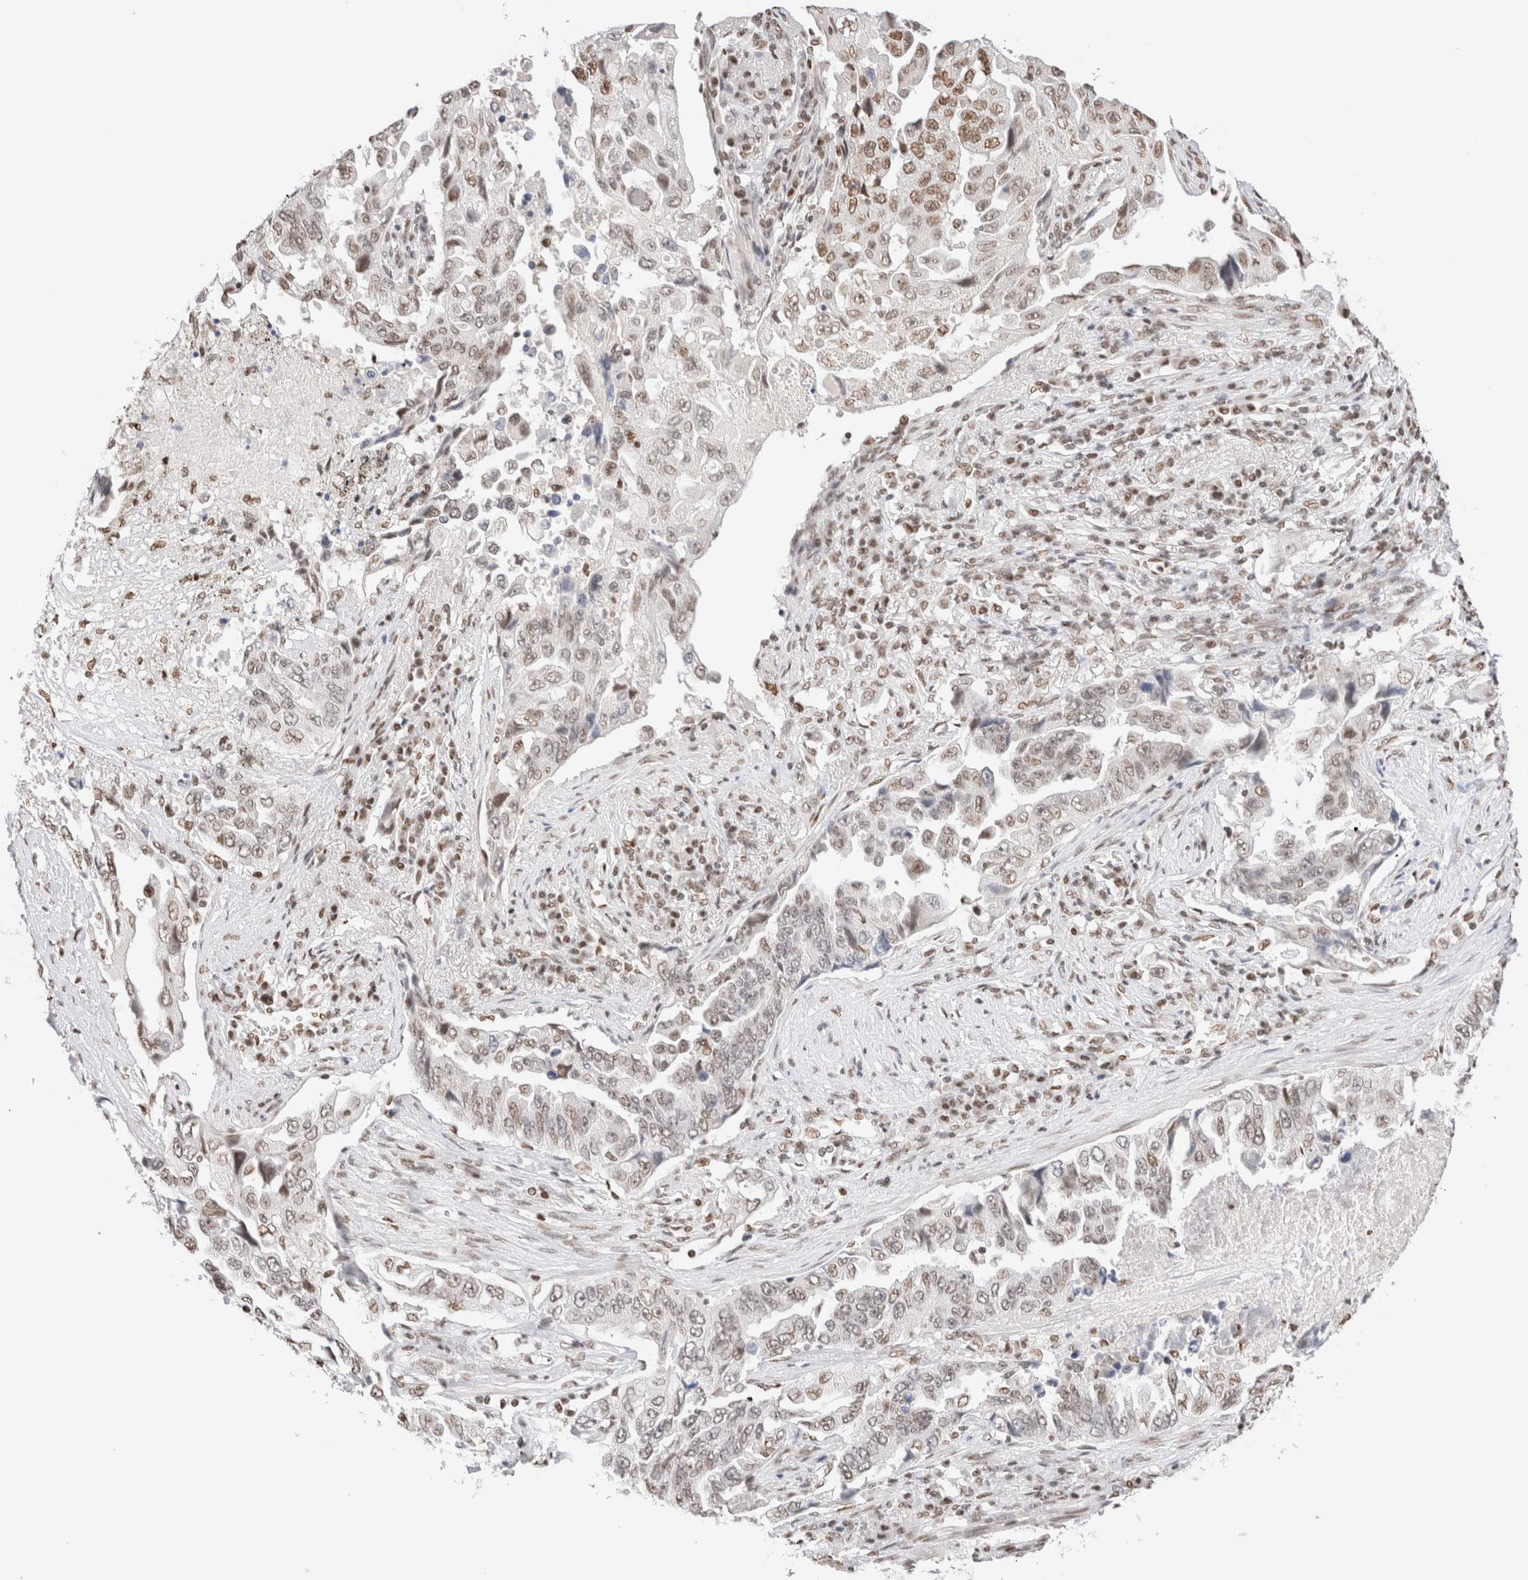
{"staining": {"intensity": "moderate", "quantity": "25%-75%", "location": "nuclear"}, "tissue": "lung cancer", "cell_type": "Tumor cells", "image_type": "cancer", "snomed": [{"axis": "morphology", "description": "Adenocarcinoma, NOS"}, {"axis": "topography", "description": "Lung"}], "caption": "A histopathology image showing moderate nuclear positivity in about 25%-75% of tumor cells in lung cancer, as visualized by brown immunohistochemical staining.", "gene": "SUPT3H", "patient": {"sex": "female", "age": 51}}